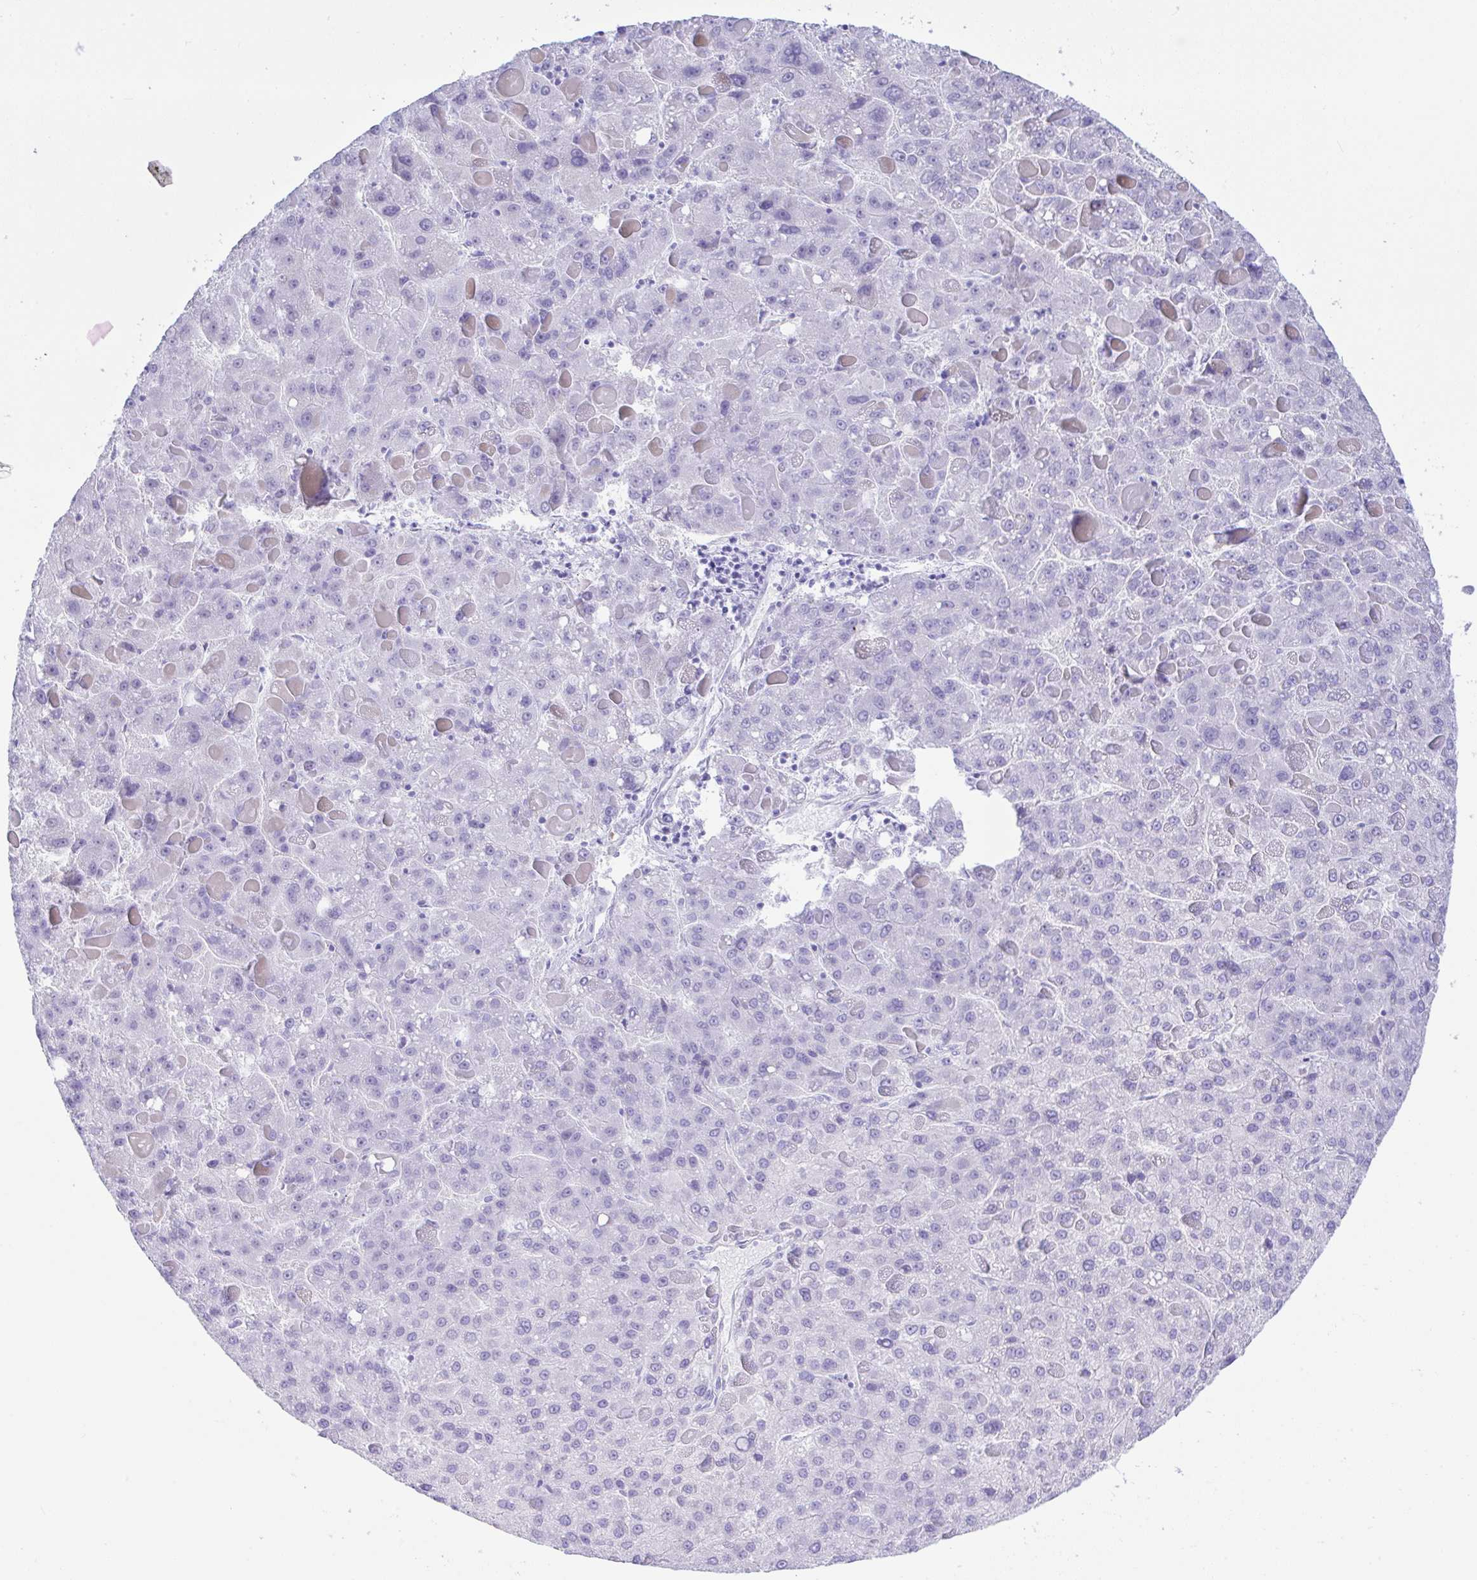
{"staining": {"intensity": "negative", "quantity": "none", "location": "none"}, "tissue": "liver cancer", "cell_type": "Tumor cells", "image_type": "cancer", "snomed": [{"axis": "morphology", "description": "Carcinoma, Hepatocellular, NOS"}, {"axis": "topography", "description": "Liver"}], "caption": "There is no significant expression in tumor cells of liver cancer.", "gene": "SEL1L2", "patient": {"sex": "female", "age": 82}}